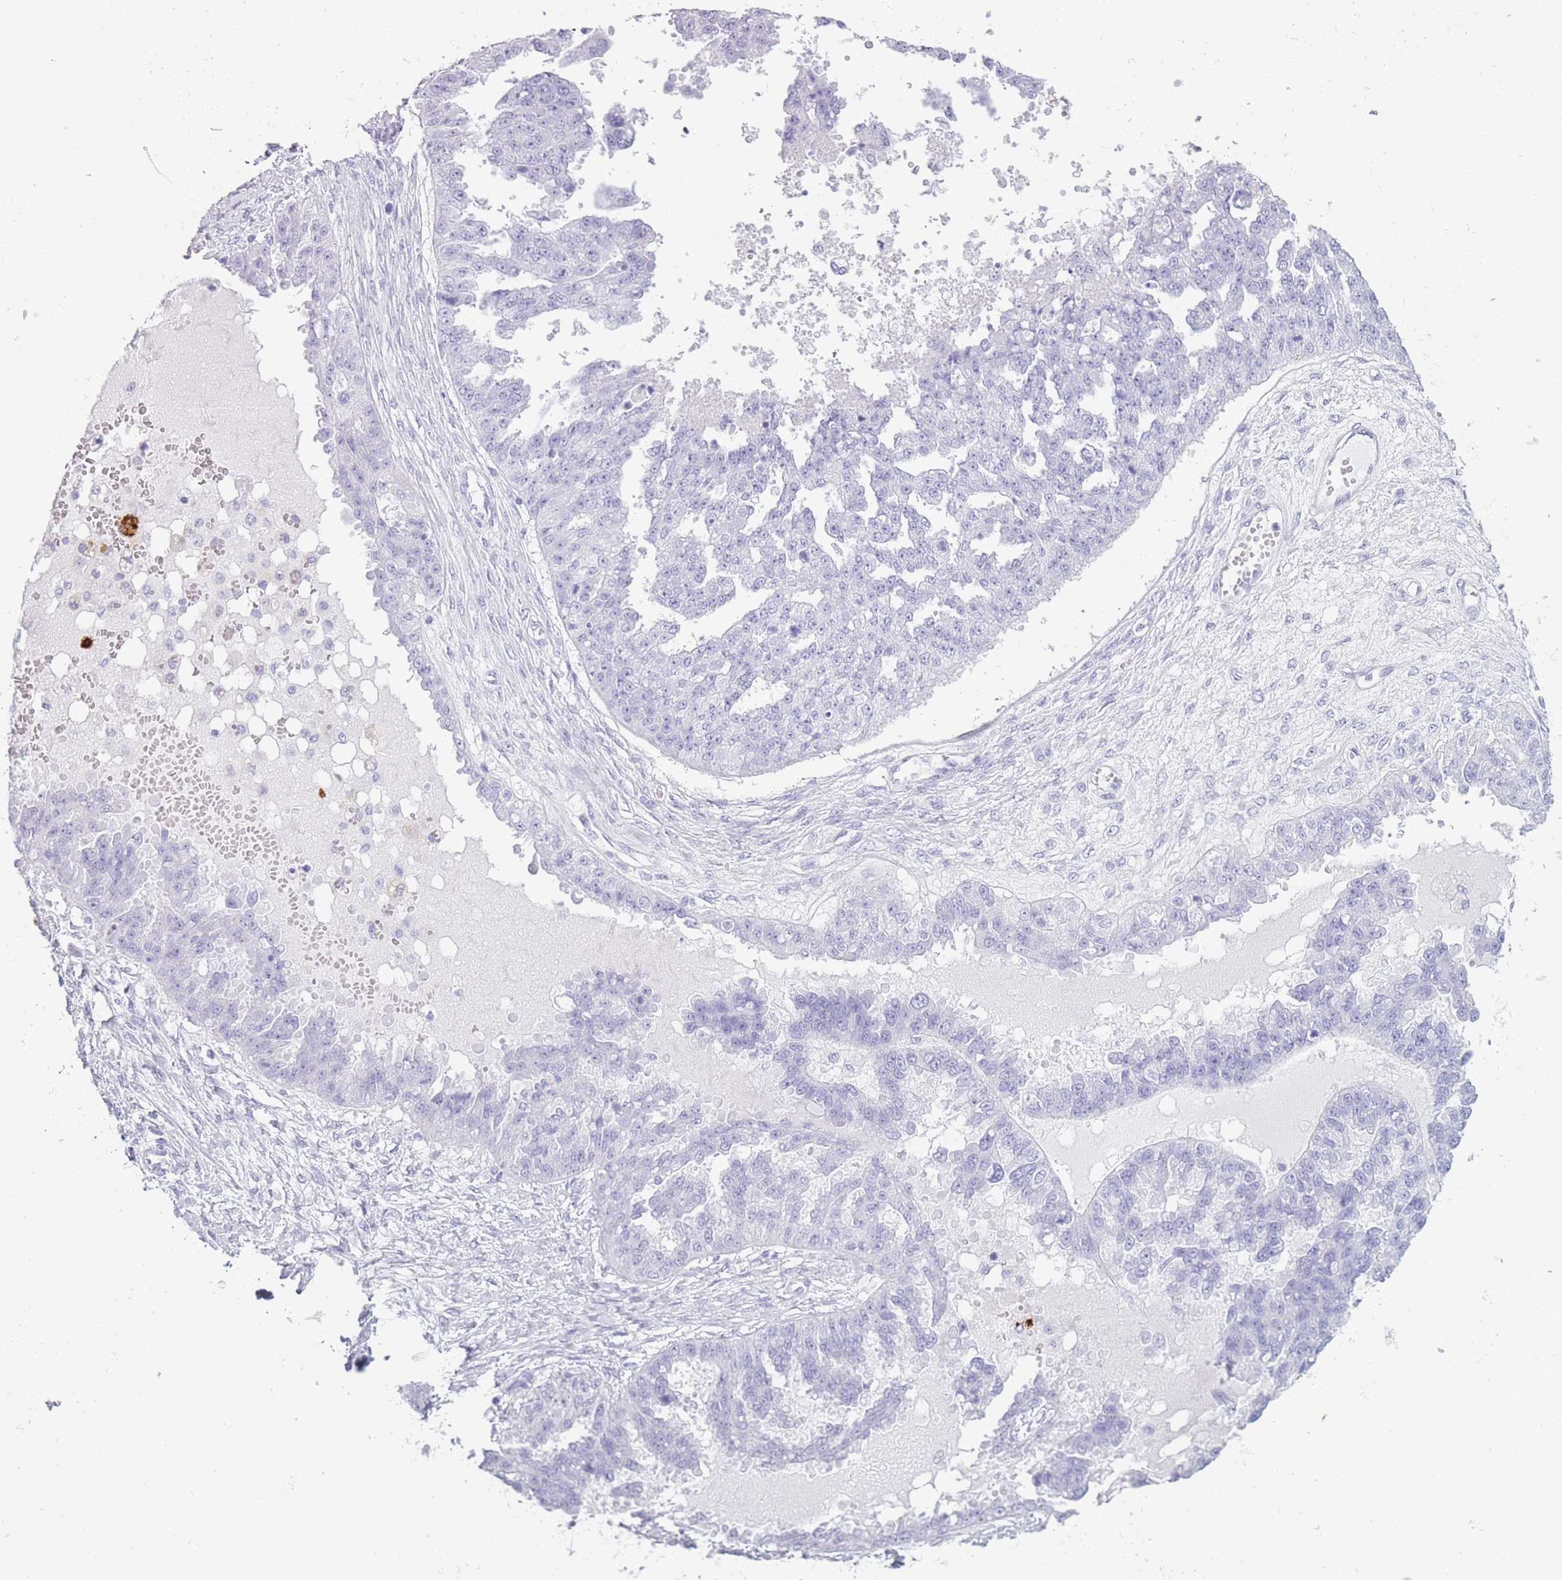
{"staining": {"intensity": "negative", "quantity": "none", "location": "none"}, "tissue": "ovarian cancer", "cell_type": "Tumor cells", "image_type": "cancer", "snomed": [{"axis": "morphology", "description": "Cystadenocarcinoma, serous, NOS"}, {"axis": "topography", "description": "Ovary"}], "caption": "The photomicrograph exhibits no significant positivity in tumor cells of serous cystadenocarcinoma (ovarian). (Stains: DAB (3,3'-diaminobenzidine) immunohistochemistry with hematoxylin counter stain, Microscopy: brightfield microscopy at high magnification).", "gene": "OR4F21", "patient": {"sex": "female", "age": 58}}